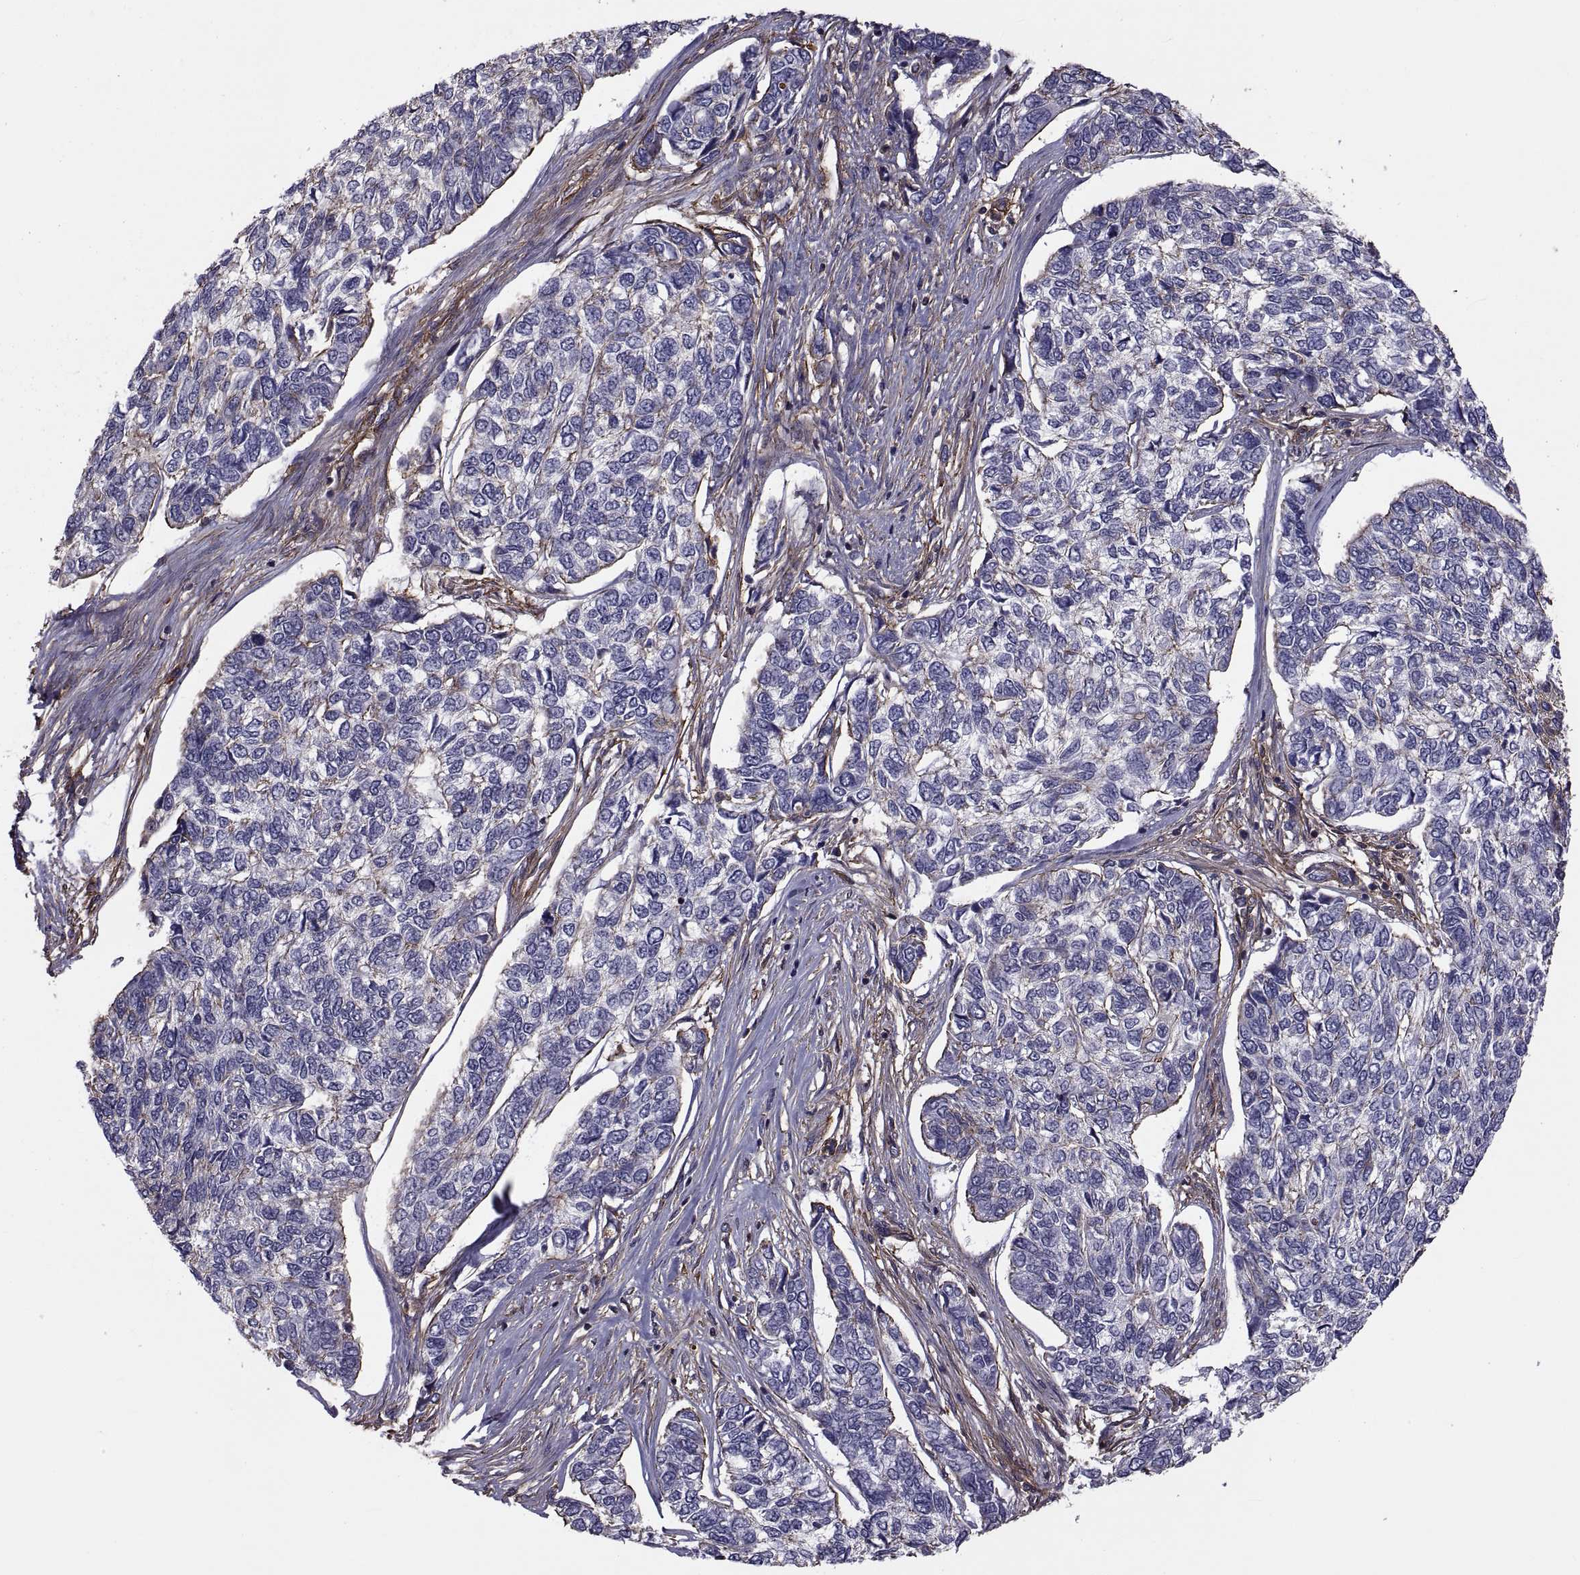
{"staining": {"intensity": "negative", "quantity": "none", "location": "none"}, "tissue": "skin cancer", "cell_type": "Tumor cells", "image_type": "cancer", "snomed": [{"axis": "morphology", "description": "Basal cell carcinoma"}, {"axis": "topography", "description": "Skin"}], "caption": "Skin cancer was stained to show a protein in brown. There is no significant staining in tumor cells.", "gene": "MYH9", "patient": {"sex": "female", "age": 65}}